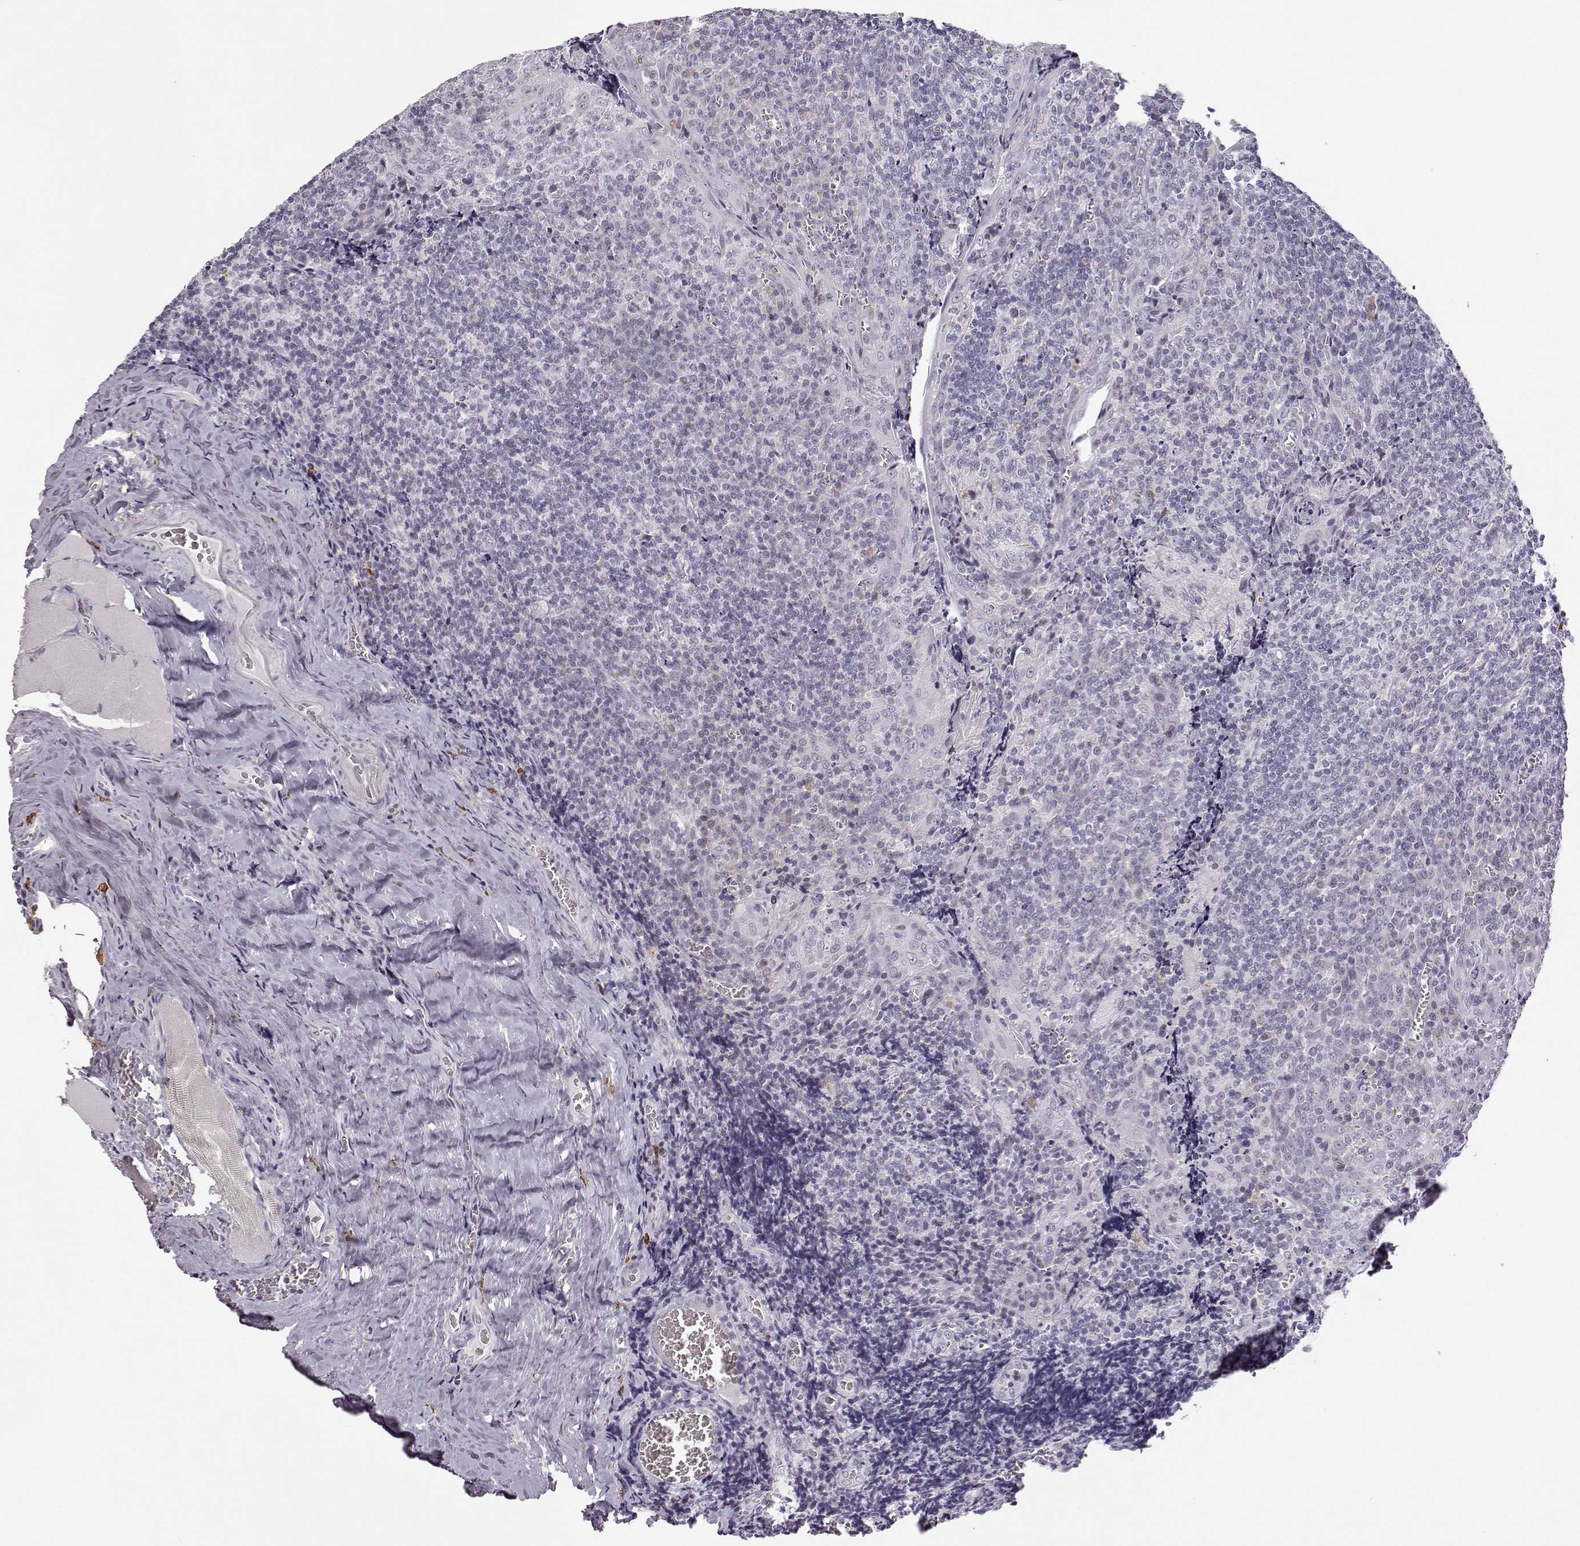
{"staining": {"intensity": "negative", "quantity": "none", "location": "none"}, "tissue": "tonsil", "cell_type": "Germinal center cells", "image_type": "normal", "snomed": [{"axis": "morphology", "description": "Normal tissue, NOS"}, {"axis": "morphology", "description": "Inflammation, NOS"}, {"axis": "topography", "description": "Tonsil"}], "caption": "Immunohistochemical staining of unremarkable tonsil shows no significant staining in germinal center cells.", "gene": "VGF", "patient": {"sex": "female", "age": 31}}